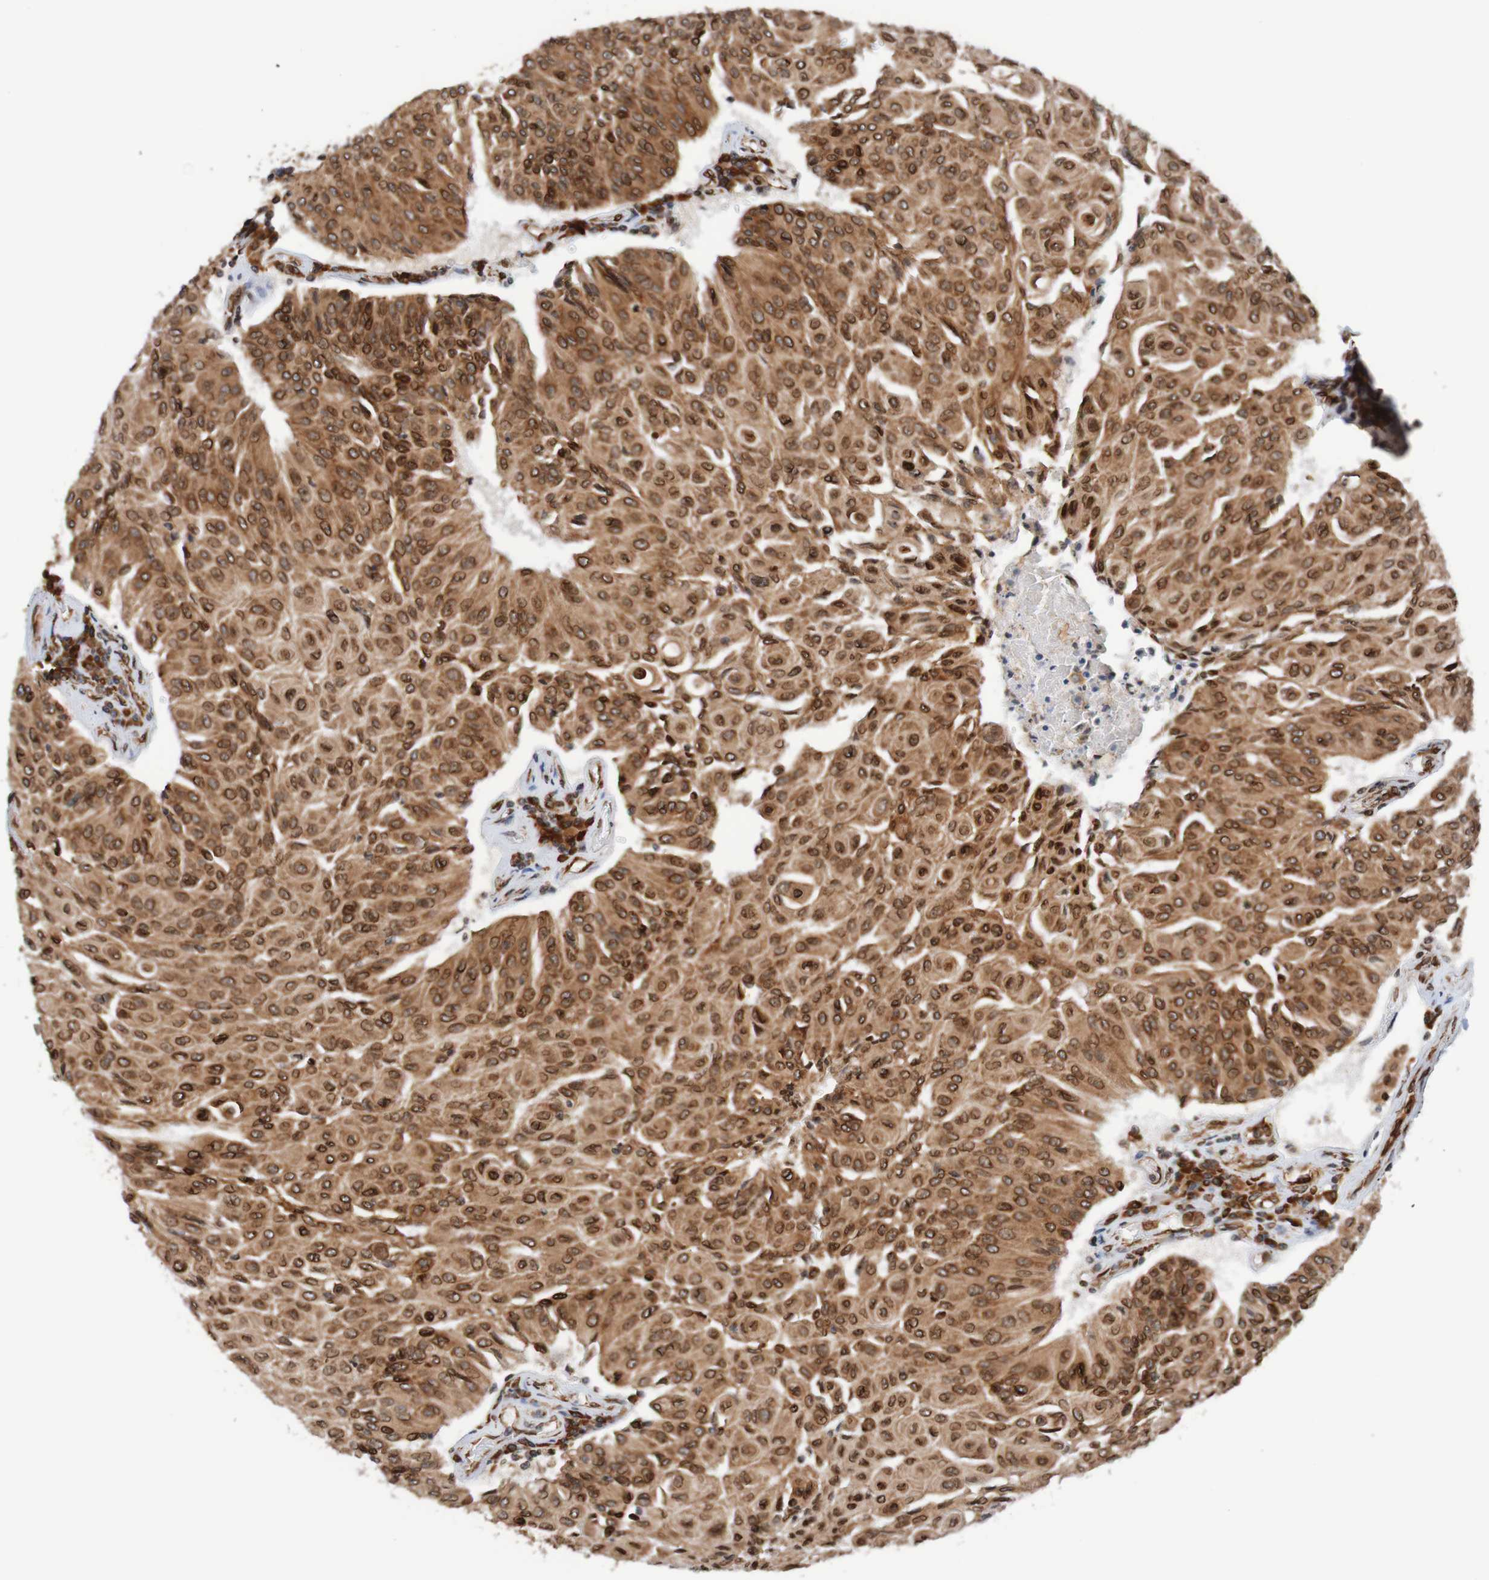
{"staining": {"intensity": "strong", "quantity": ">75%", "location": "cytoplasmic/membranous,nuclear"}, "tissue": "urothelial cancer", "cell_type": "Tumor cells", "image_type": "cancer", "snomed": [{"axis": "morphology", "description": "Urothelial carcinoma, High grade"}, {"axis": "topography", "description": "Urinary bladder"}], "caption": "This is an image of immunohistochemistry staining of high-grade urothelial carcinoma, which shows strong staining in the cytoplasmic/membranous and nuclear of tumor cells.", "gene": "TMEM109", "patient": {"sex": "male", "age": 66}}